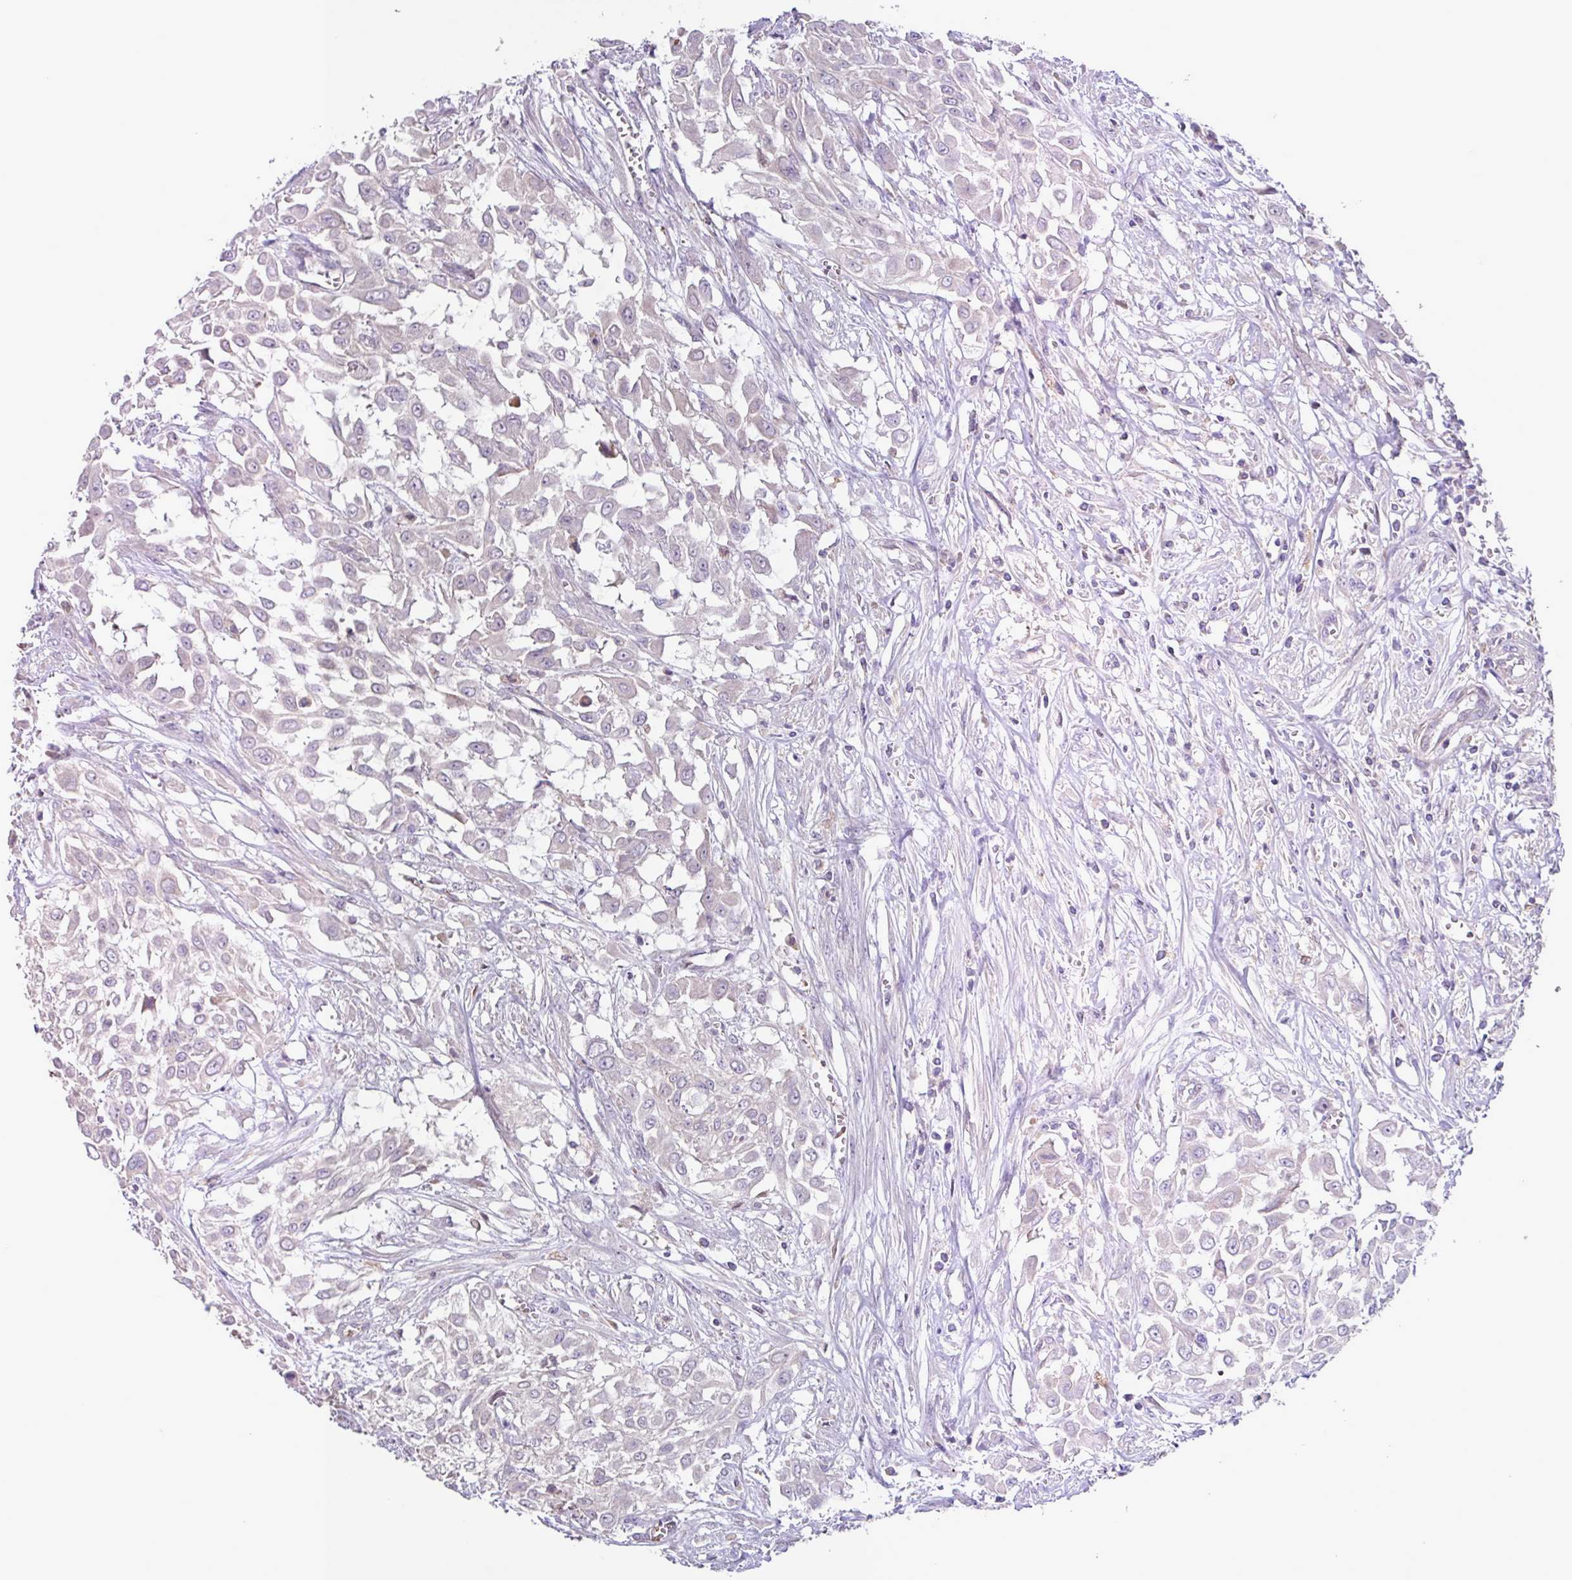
{"staining": {"intensity": "negative", "quantity": "none", "location": "none"}, "tissue": "urothelial cancer", "cell_type": "Tumor cells", "image_type": "cancer", "snomed": [{"axis": "morphology", "description": "Urothelial carcinoma, High grade"}, {"axis": "topography", "description": "Urinary bladder"}], "caption": "High magnification brightfield microscopy of urothelial carcinoma (high-grade) stained with DAB (3,3'-diaminobenzidine) (brown) and counterstained with hematoxylin (blue): tumor cells show no significant positivity.", "gene": "IQCJ", "patient": {"sex": "male", "age": 57}}